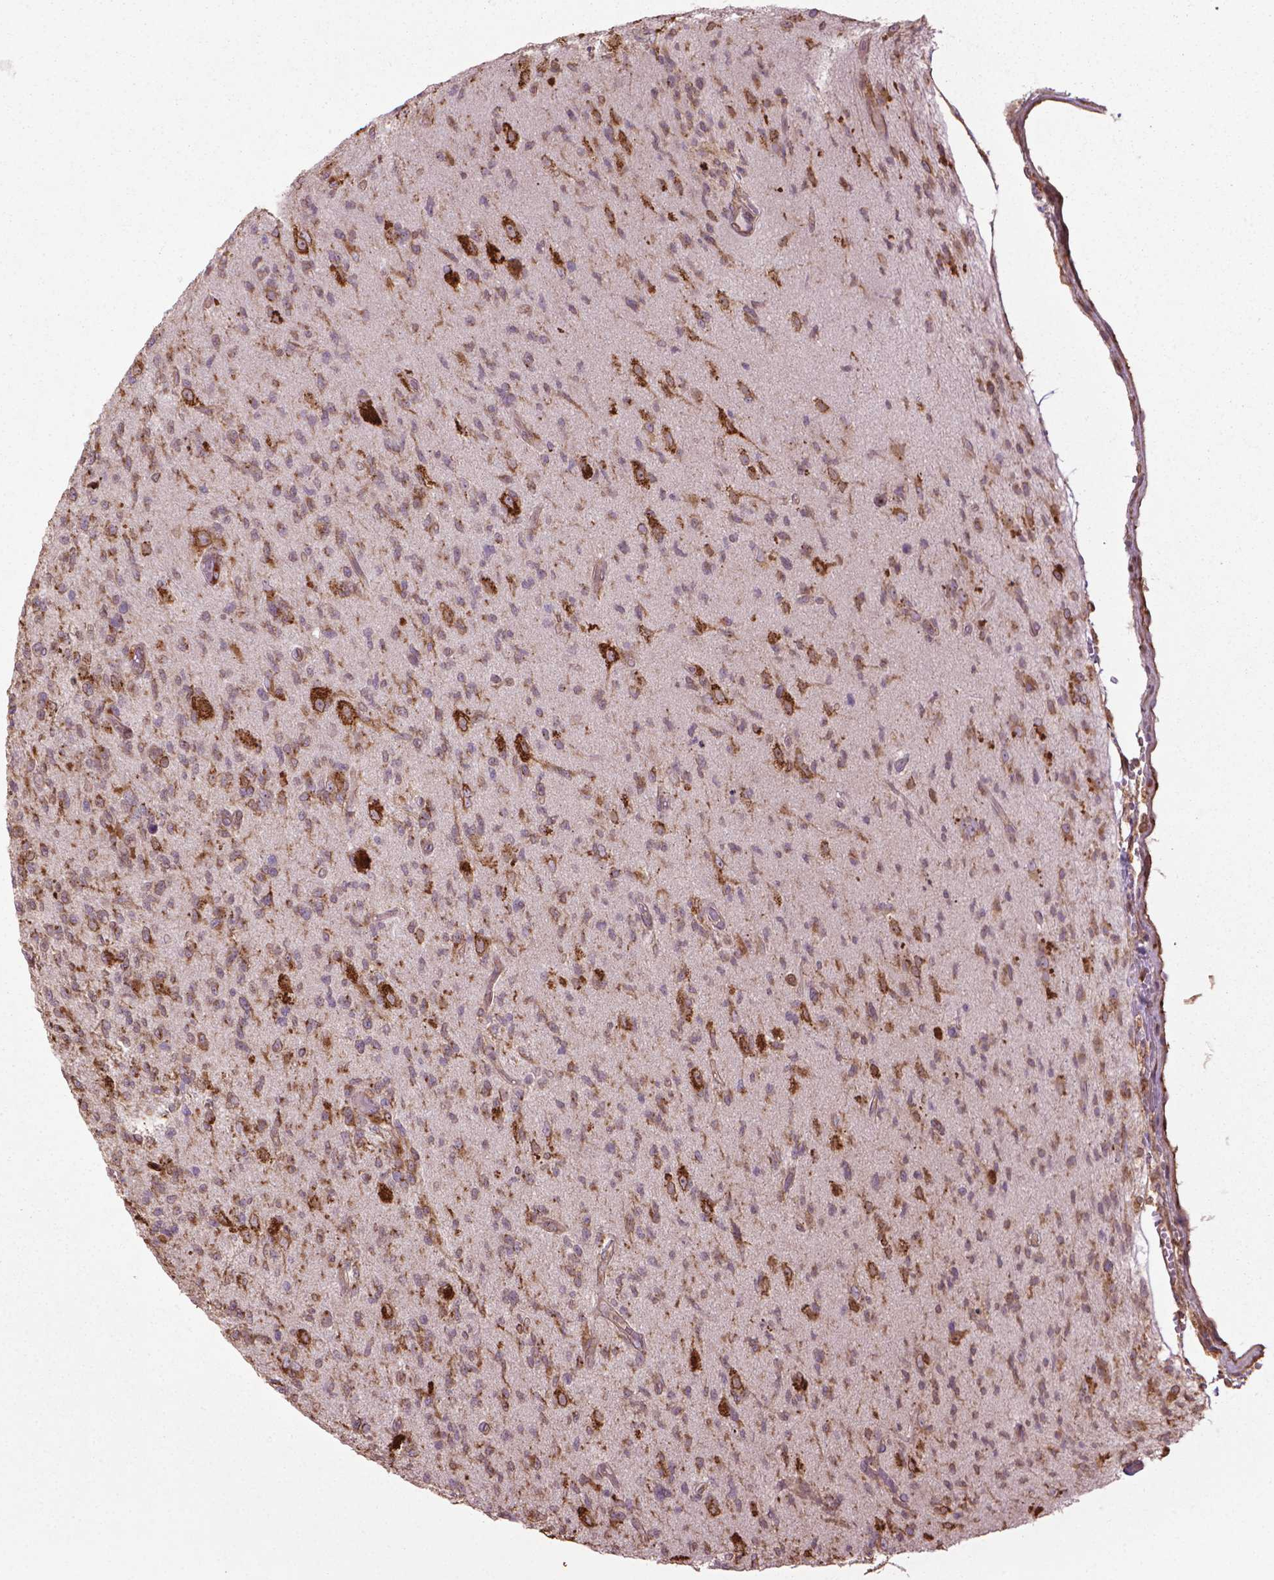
{"staining": {"intensity": "moderate", "quantity": ">75%", "location": "cytoplasmic/membranous"}, "tissue": "glioma", "cell_type": "Tumor cells", "image_type": "cancer", "snomed": [{"axis": "morphology", "description": "Glioma, malignant, High grade"}, {"axis": "topography", "description": "Brain"}], "caption": "Protein staining by immunohistochemistry (IHC) displays moderate cytoplasmic/membranous staining in about >75% of tumor cells in glioma.", "gene": "GAS1", "patient": {"sex": "male", "age": 56}}